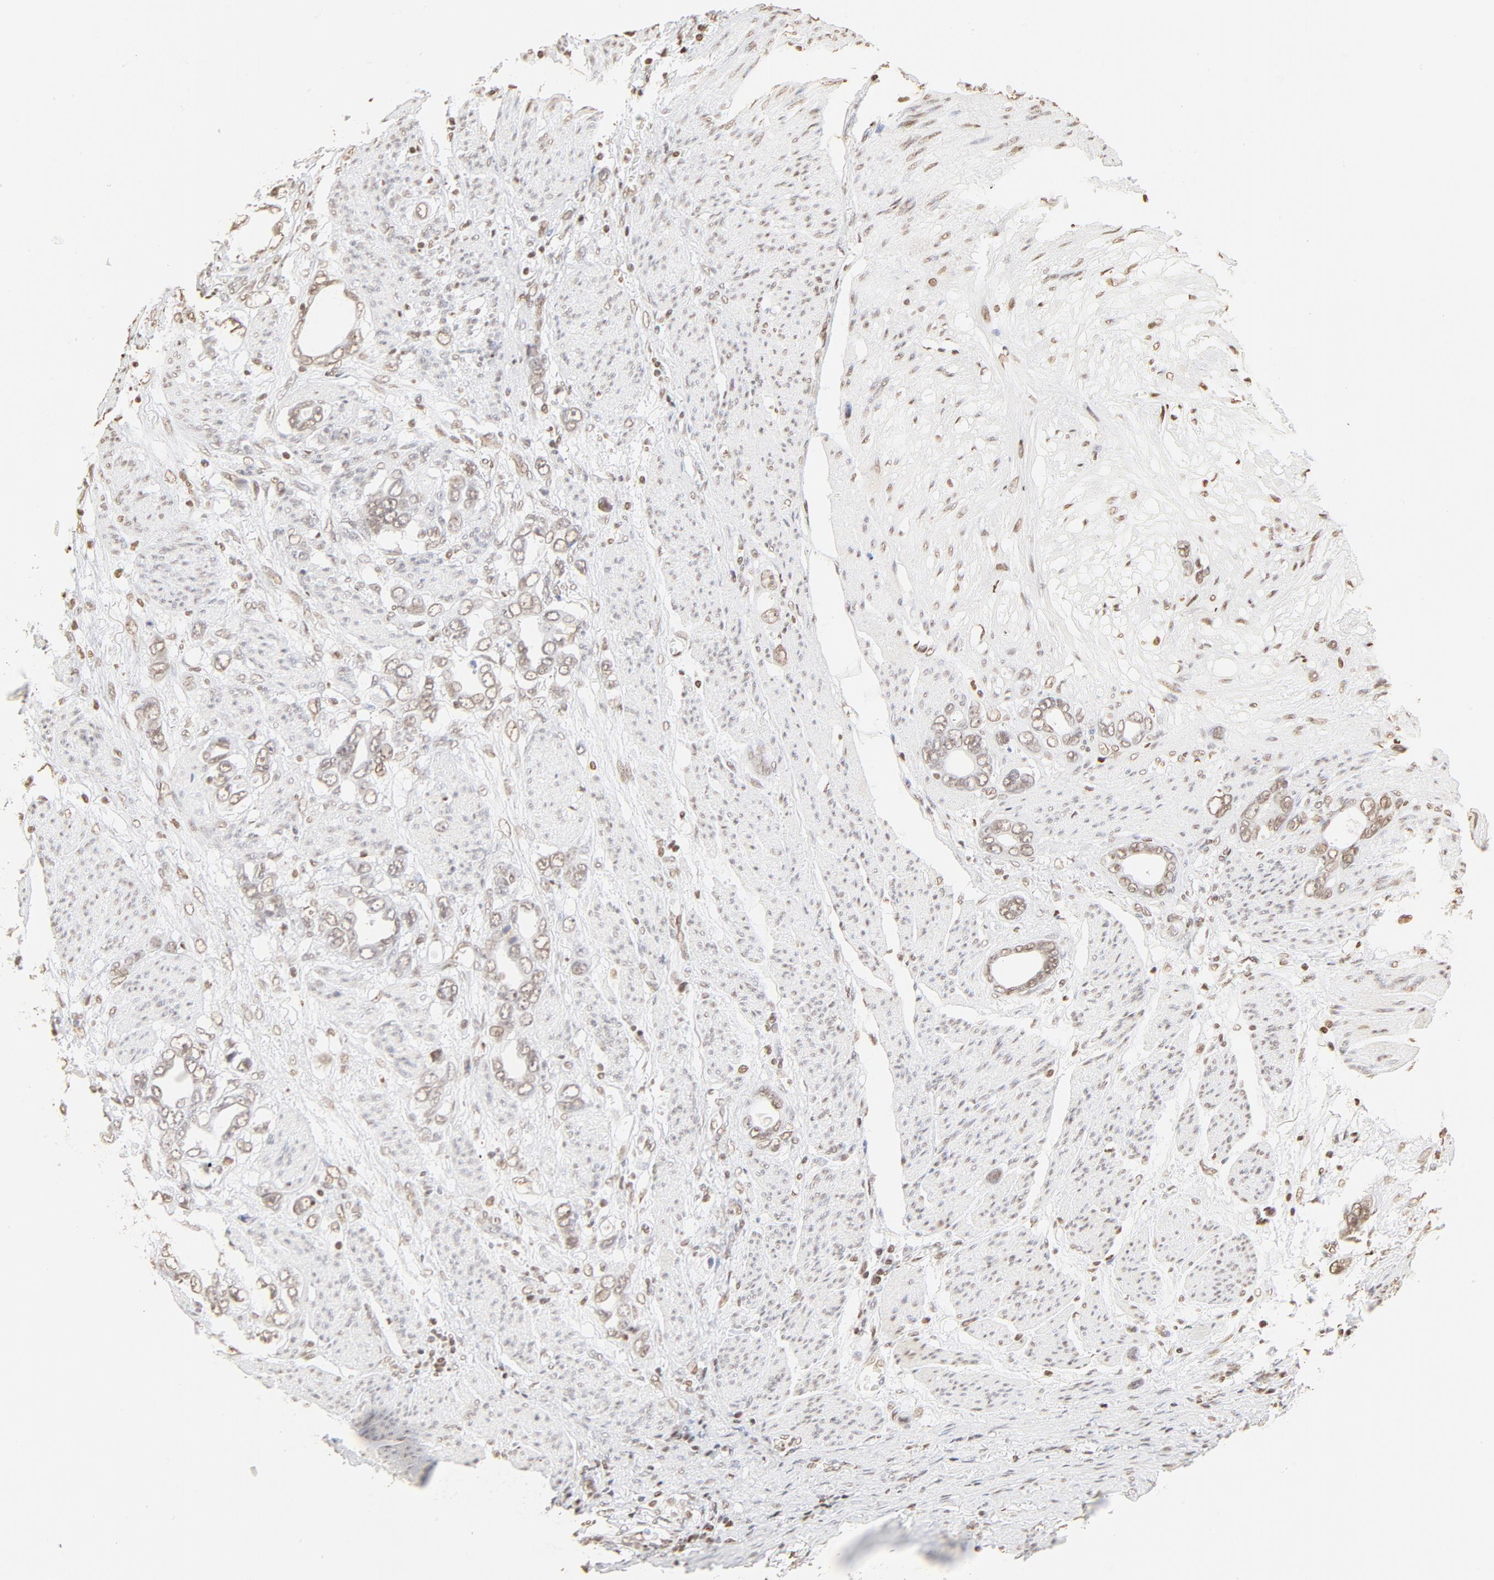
{"staining": {"intensity": "weak", "quantity": ">75%", "location": "nuclear"}, "tissue": "stomach cancer", "cell_type": "Tumor cells", "image_type": "cancer", "snomed": [{"axis": "morphology", "description": "Adenocarcinoma, NOS"}, {"axis": "topography", "description": "Stomach"}], "caption": "Immunohistochemistry (IHC) micrograph of neoplastic tissue: adenocarcinoma (stomach) stained using IHC exhibits low levels of weak protein expression localized specifically in the nuclear of tumor cells, appearing as a nuclear brown color.", "gene": "ZNF540", "patient": {"sex": "male", "age": 78}}